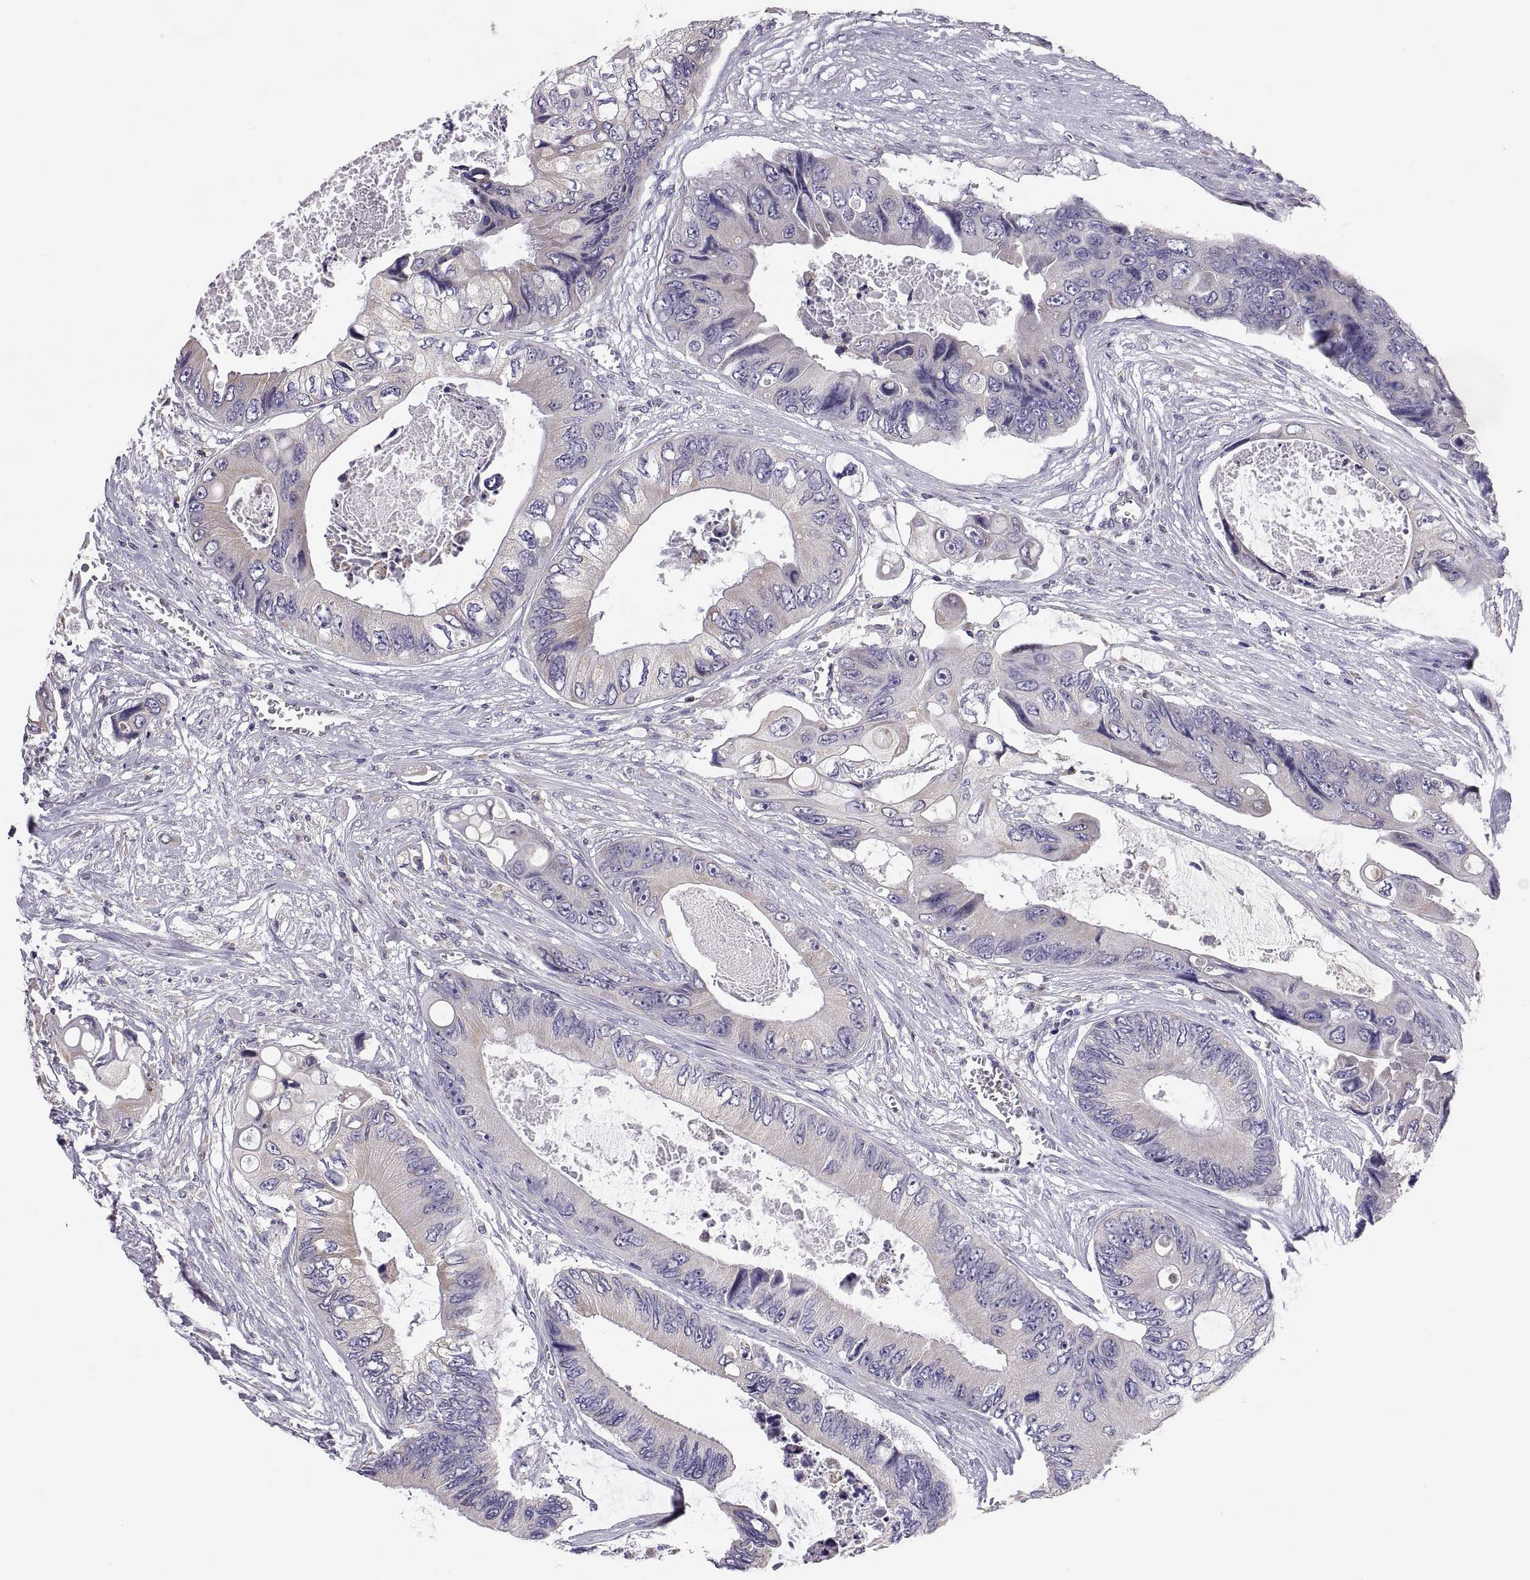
{"staining": {"intensity": "negative", "quantity": "none", "location": "none"}, "tissue": "colorectal cancer", "cell_type": "Tumor cells", "image_type": "cancer", "snomed": [{"axis": "morphology", "description": "Adenocarcinoma, NOS"}, {"axis": "topography", "description": "Rectum"}], "caption": "Histopathology image shows no significant protein positivity in tumor cells of colorectal adenocarcinoma.", "gene": "TNNC1", "patient": {"sex": "male", "age": 63}}